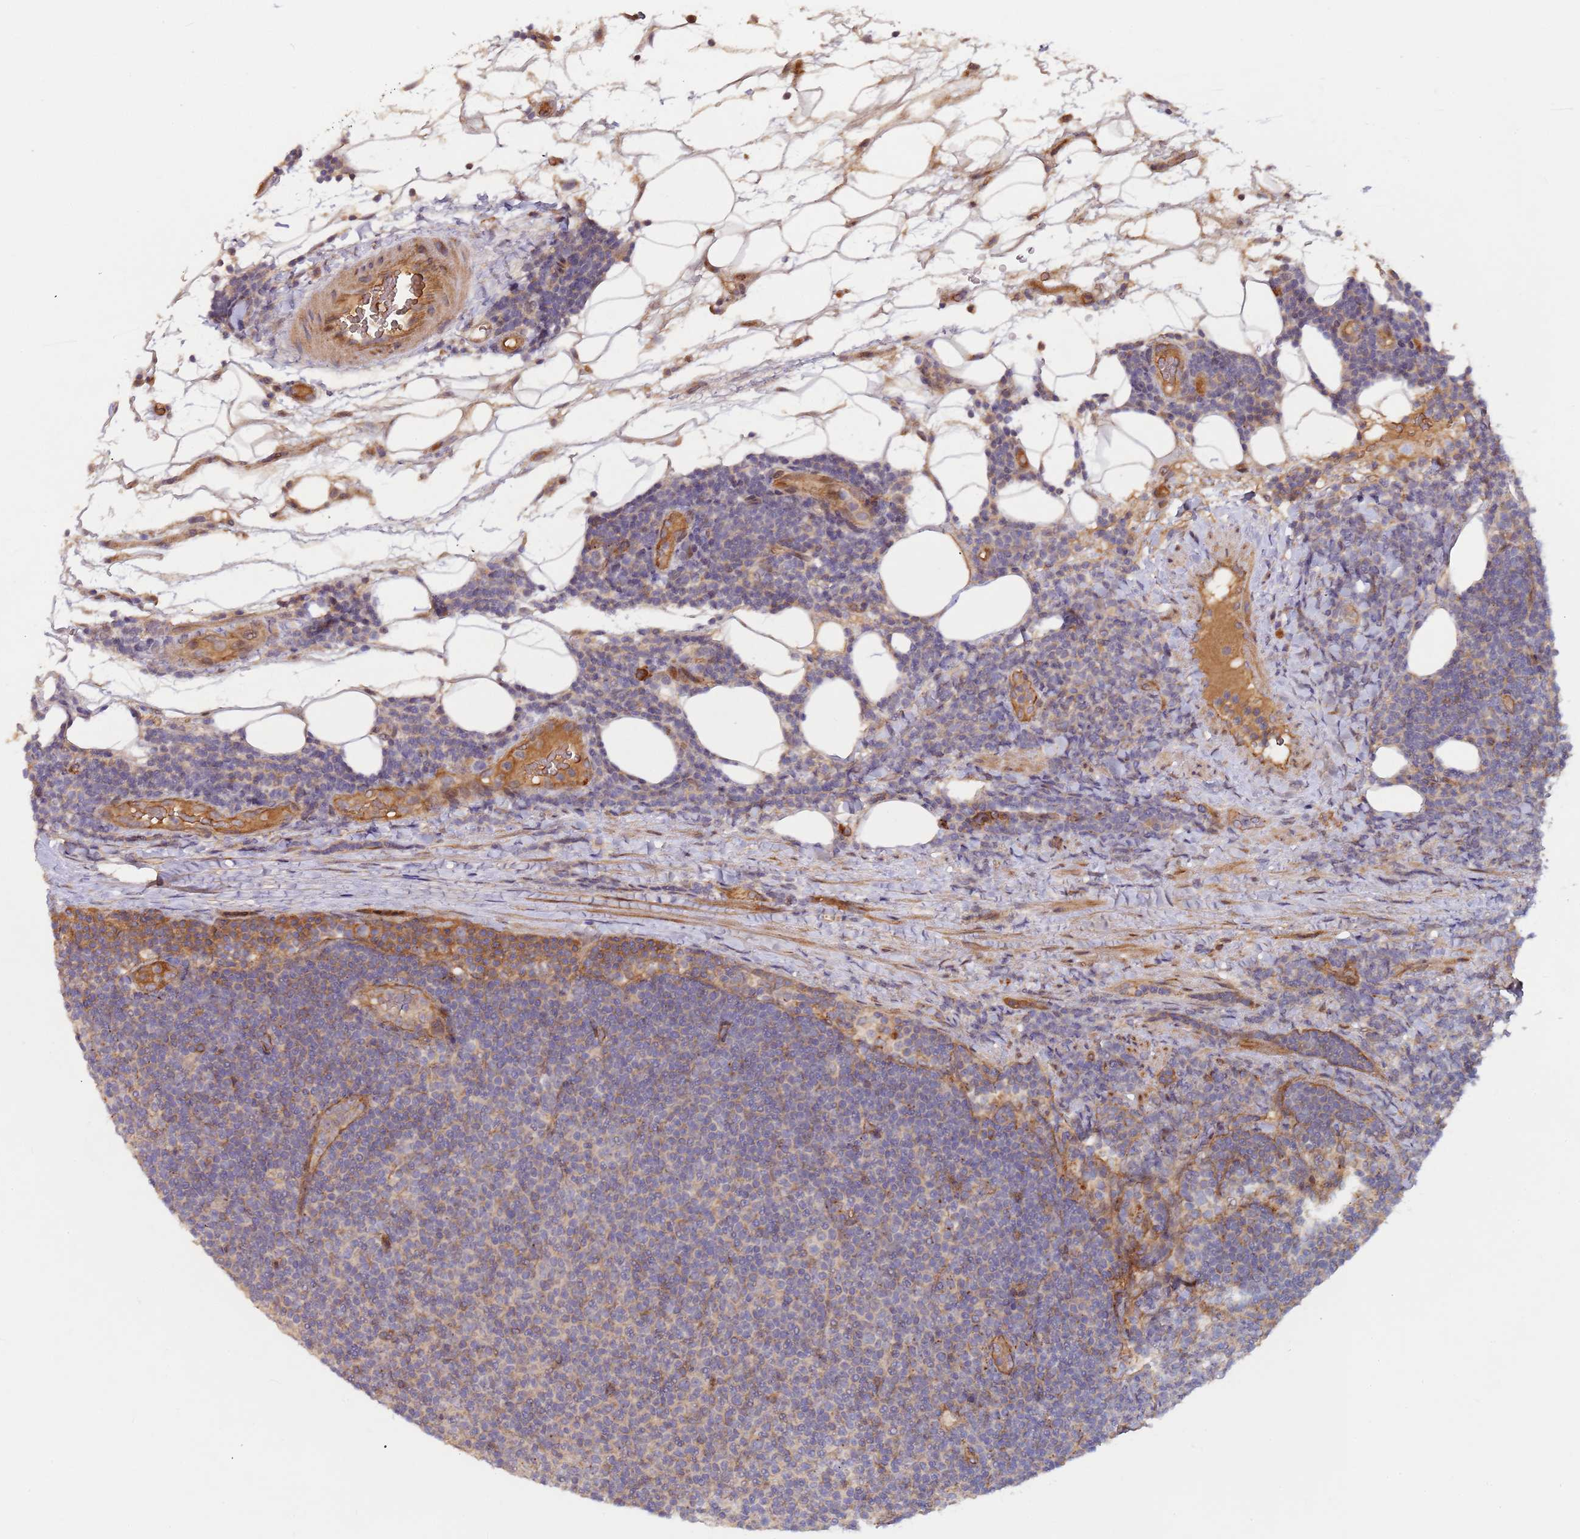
{"staining": {"intensity": "negative", "quantity": "none", "location": "none"}, "tissue": "lymphoma", "cell_type": "Tumor cells", "image_type": "cancer", "snomed": [{"axis": "morphology", "description": "Malignant lymphoma, non-Hodgkin's type, Low grade"}, {"axis": "topography", "description": "Lymph node"}], "caption": "Protein analysis of malignant lymphoma, non-Hodgkin's type (low-grade) demonstrates no significant positivity in tumor cells.", "gene": "KANSL1L", "patient": {"sex": "male", "age": 66}}